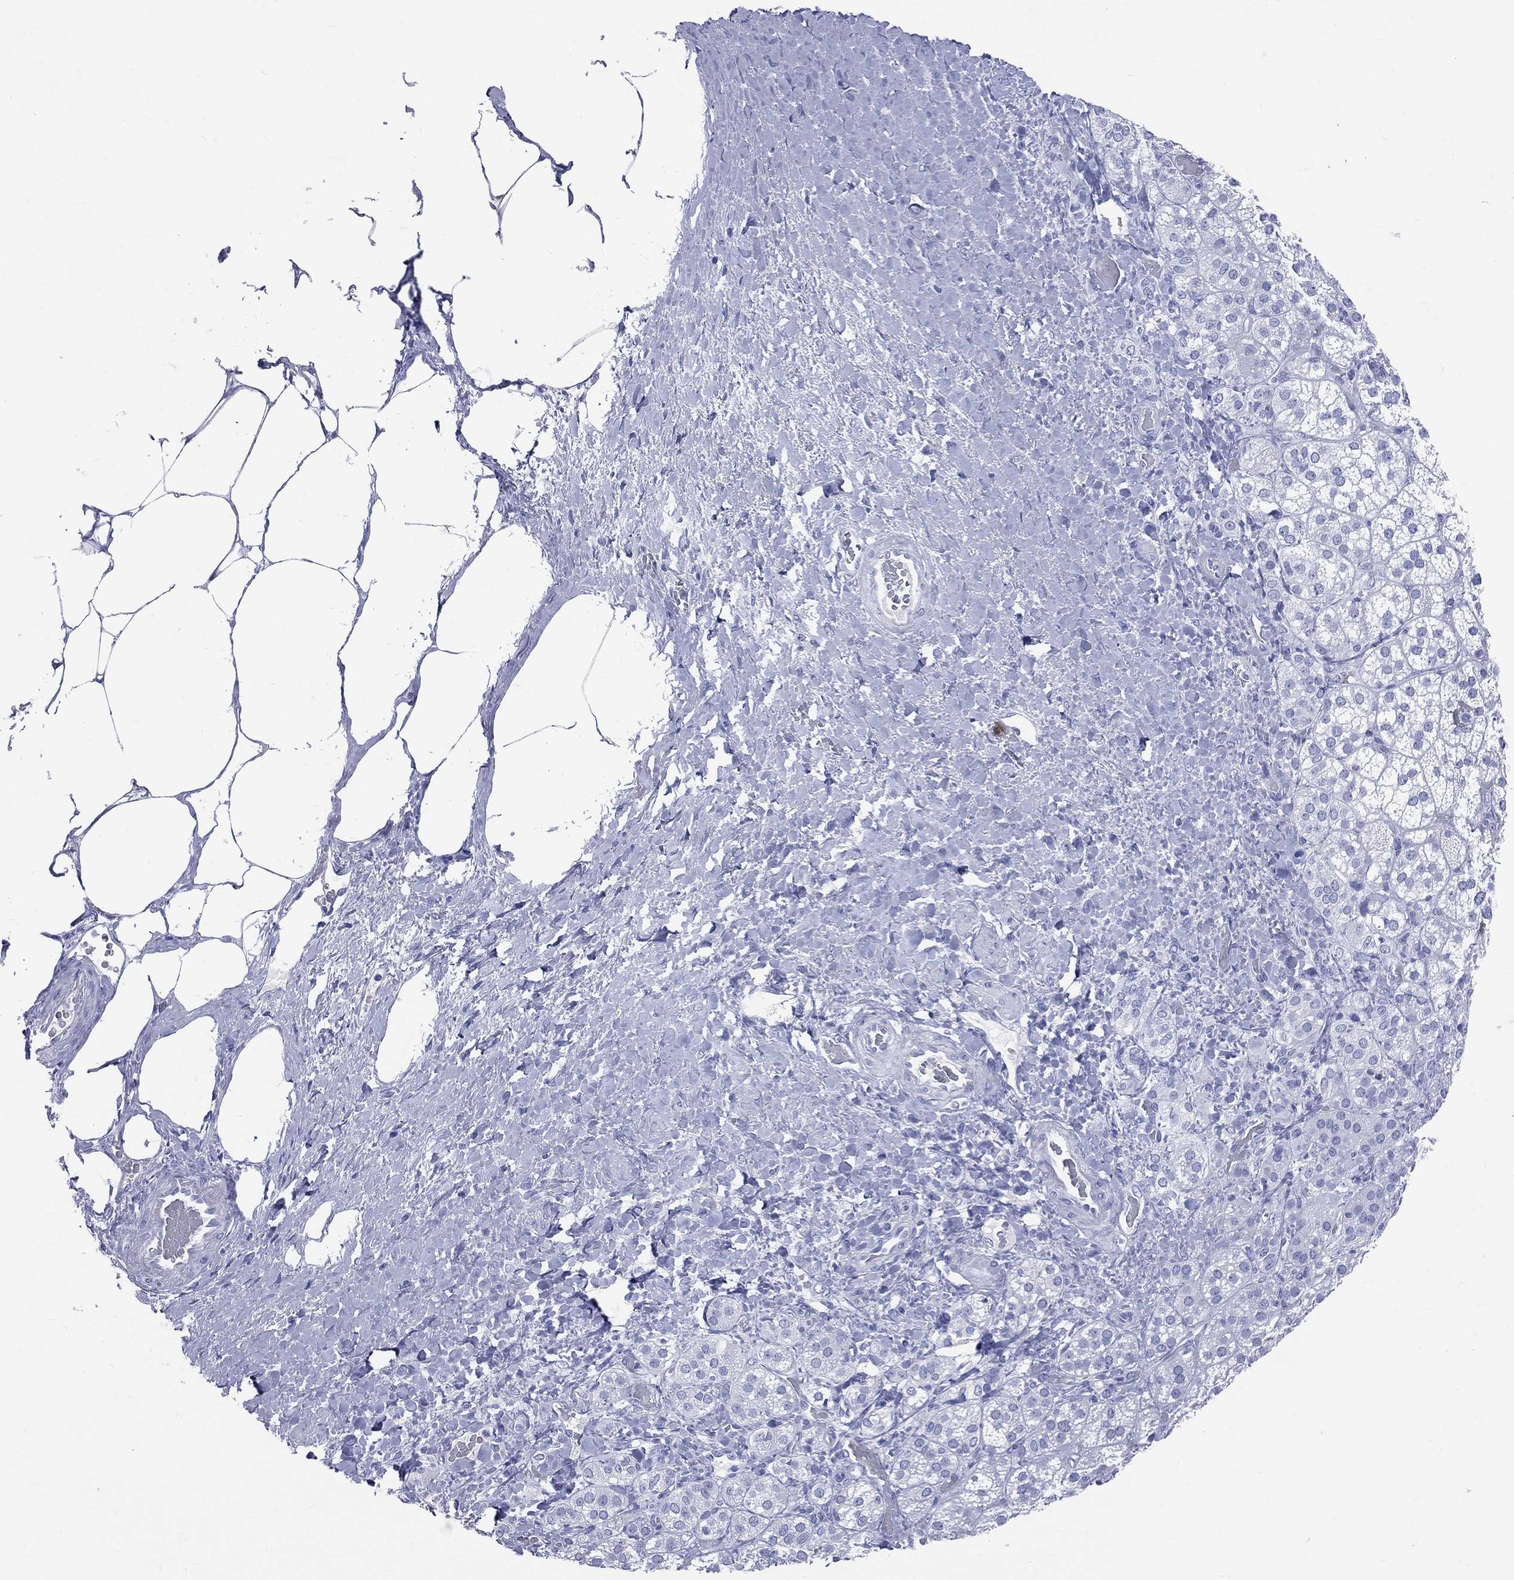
{"staining": {"intensity": "negative", "quantity": "none", "location": "none"}, "tissue": "adrenal gland", "cell_type": "Glandular cells", "image_type": "normal", "snomed": [{"axis": "morphology", "description": "Normal tissue, NOS"}, {"axis": "topography", "description": "Adrenal gland"}], "caption": "Immunohistochemical staining of benign human adrenal gland reveals no significant staining in glandular cells. (Brightfield microscopy of DAB (3,3'-diaminobenzidine) immunohistochemistry at high magnification).", "gene": "CYLC1", "patient": {"sex": "male", "age": 57}}